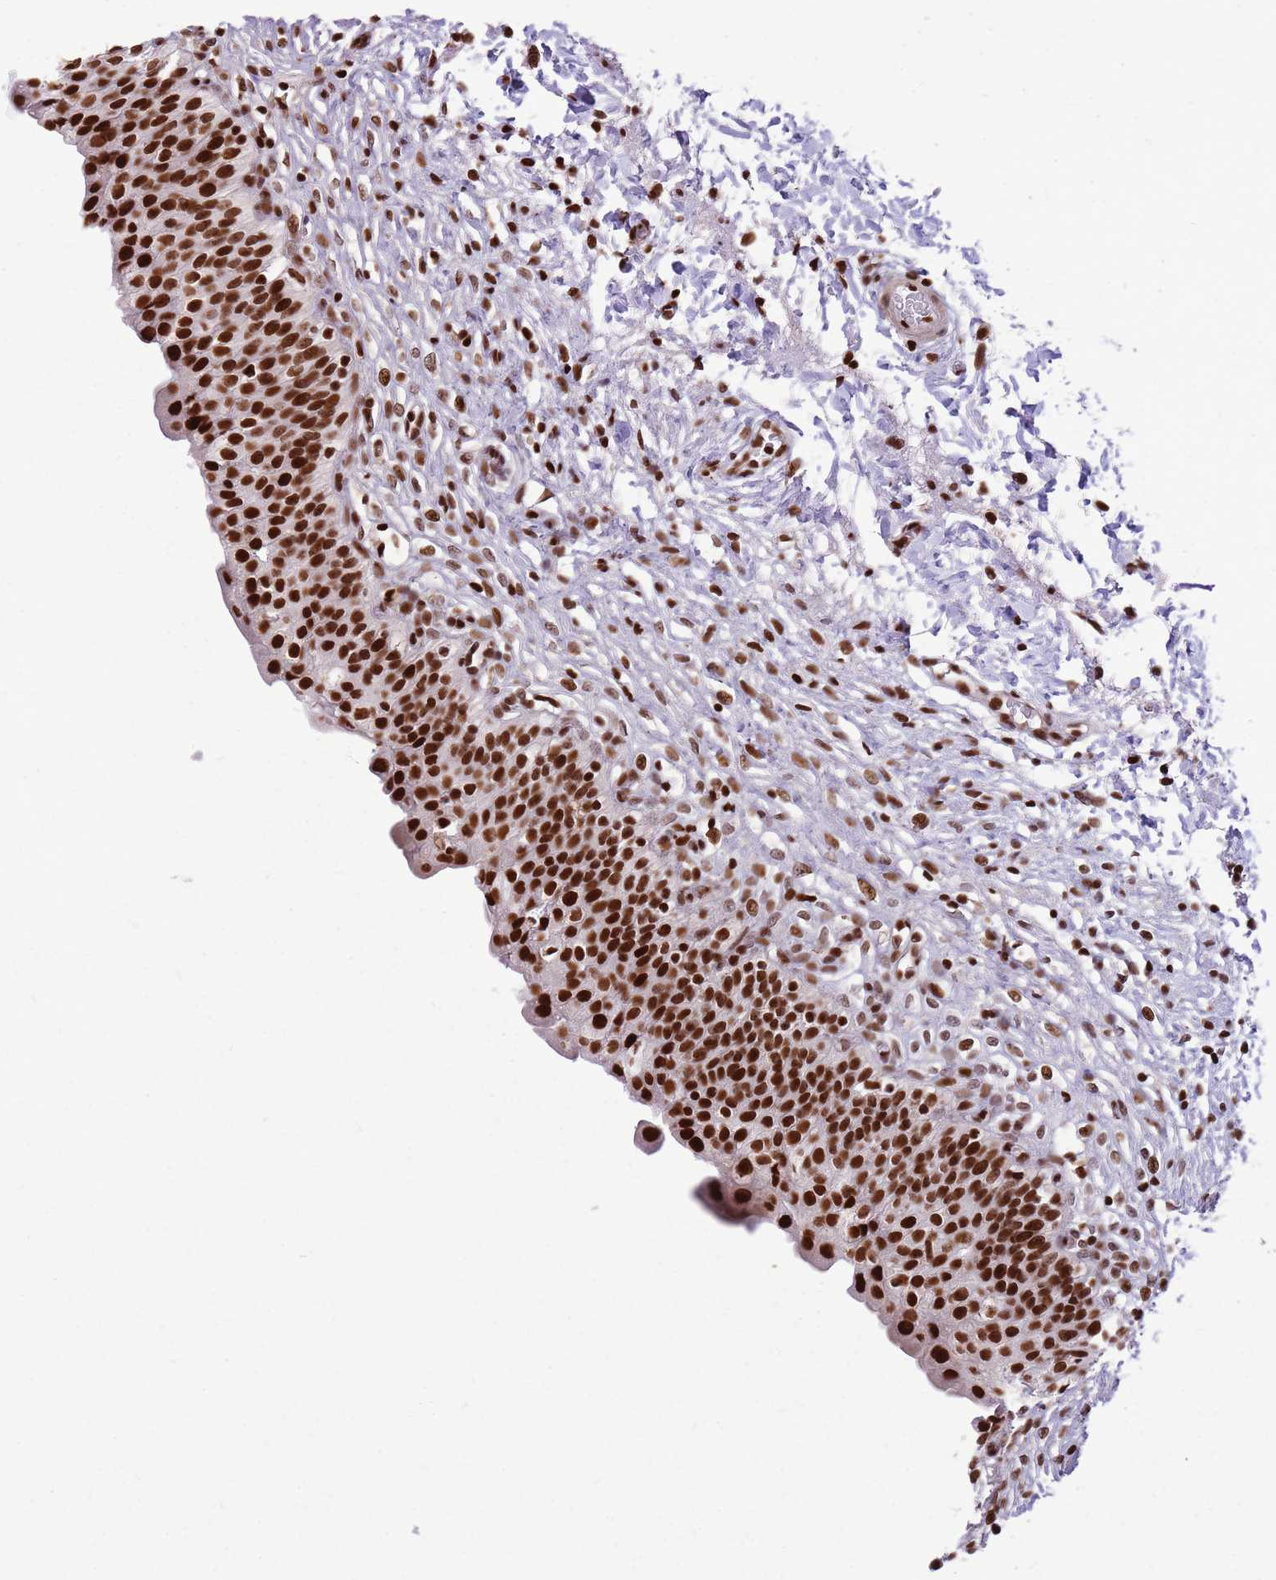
{"staining": {"intensity": "strong", "quantity": ">75%", "location": "nuclear"}, "tissue": "urinary bladder", "cell_type": "Urothelial cells", "image_type": "normal", "snomed": [{"axis": "morphology", "description": "Normal tissue, NOS"}, {"axis": "topography", "description": "Urinary bladder"}], "caption": "Immunohistochemistry (IHC) of benign human urinary bladder displays high levels of strong nuclear expression in approximately >75% of urothelial cells.", "gene": "WASHC4", "patient": {"sex": "male", "age": 55}}